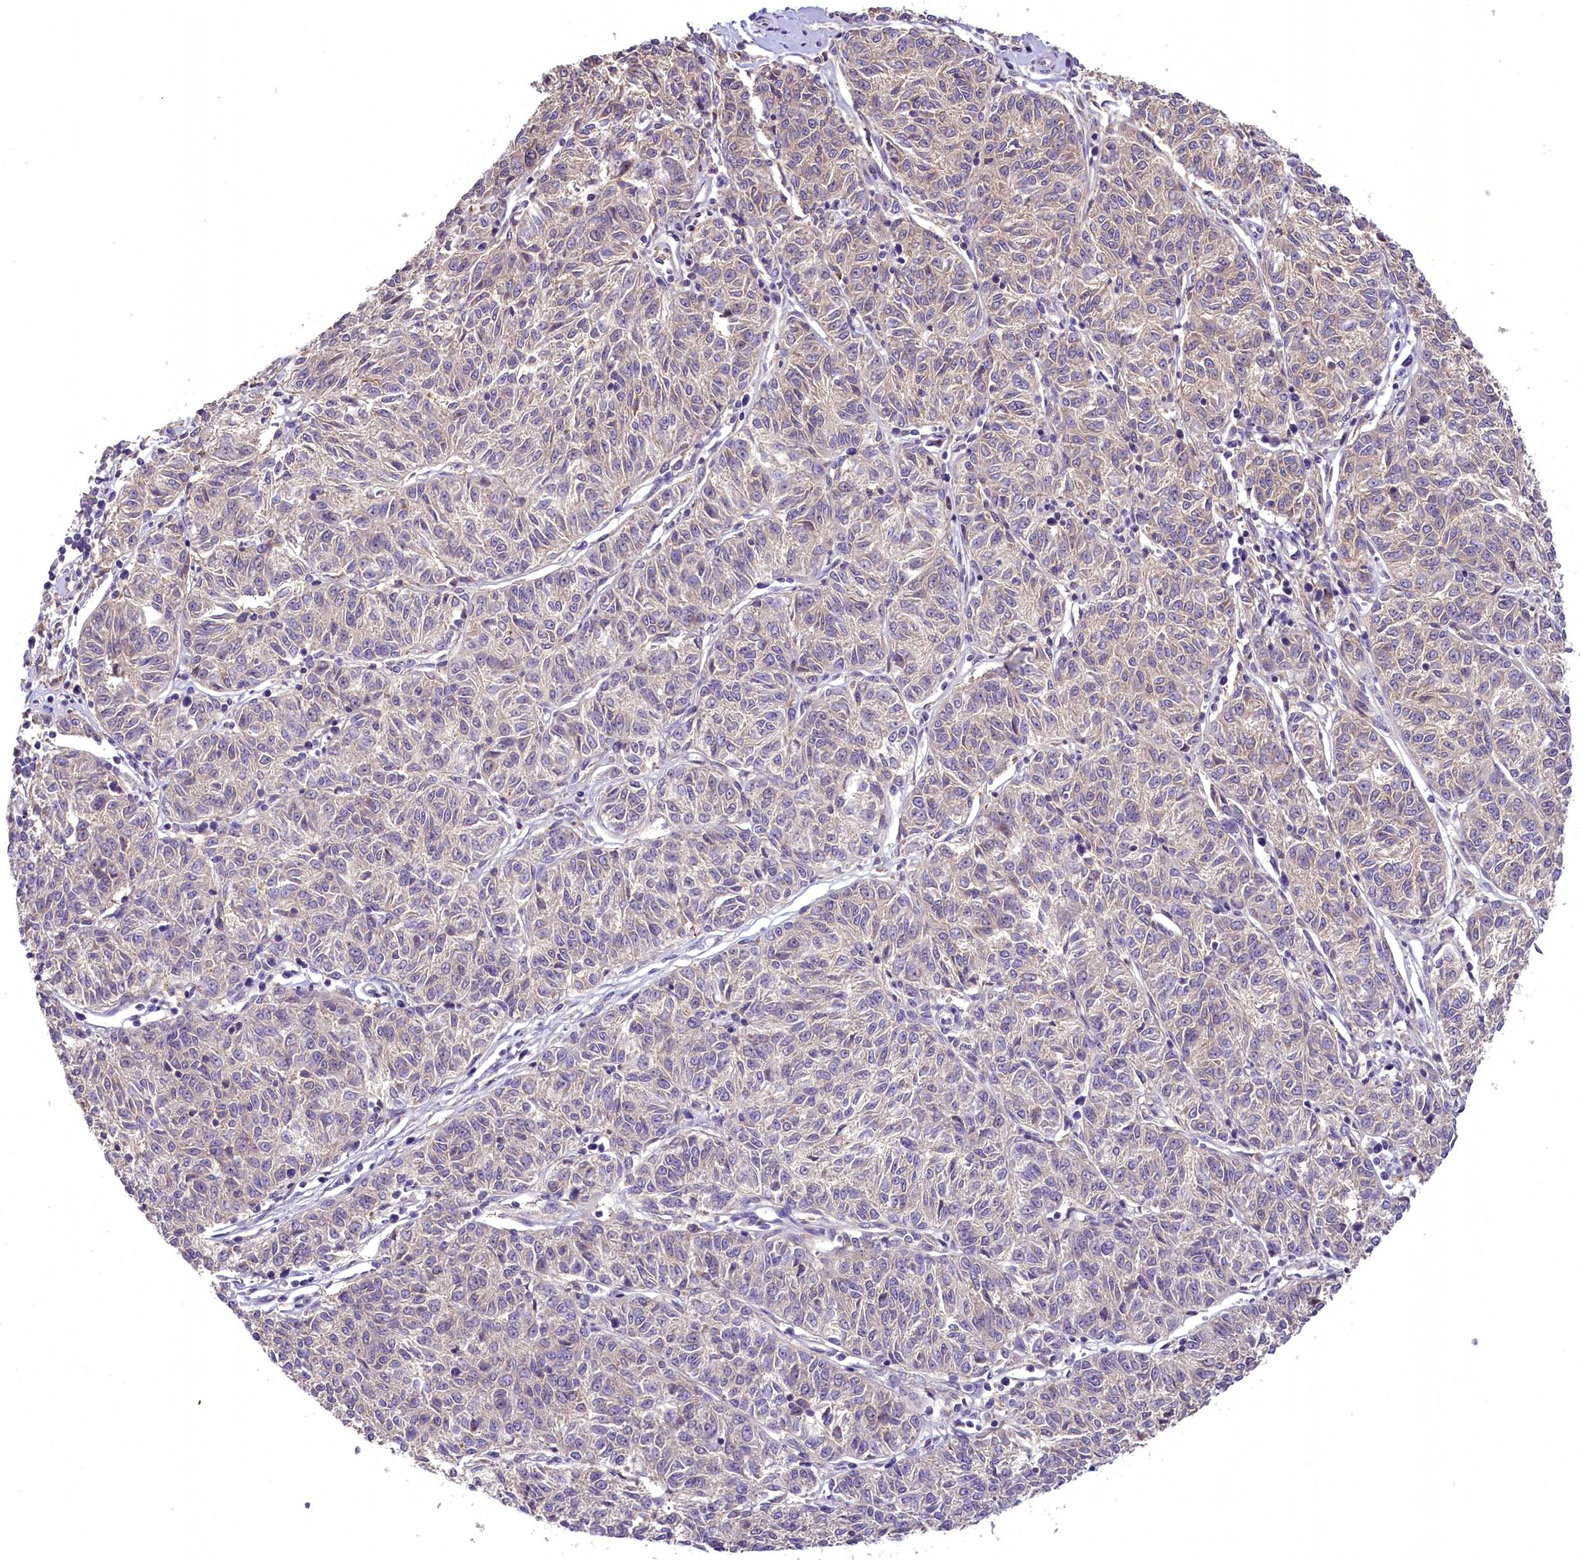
{"staining": {"intensity": "weak", "quantity": "25%-75%", "location": "cytoplasmic/membranous"}, "tissue": "melanoma", "cell_type": "Tumor cells", "image_type": "cancer", "snomed": [{"axis": "morphology", "description": "Malignant melanoma, NOS"}, {"axis": "topography", "description": "Skin"}], "caption": "IHC micrograph of neoplastic tissue: melanoma stained using immunohistochemistry exhibits low levels of weak protein expression localized specifically in the cytoplasmic/membranous of tumor cells, appearing as a cytoplasmic/membranous brown color.", "gene": "DNAJB9", "patient": {"sex": "female", "age": 72}}